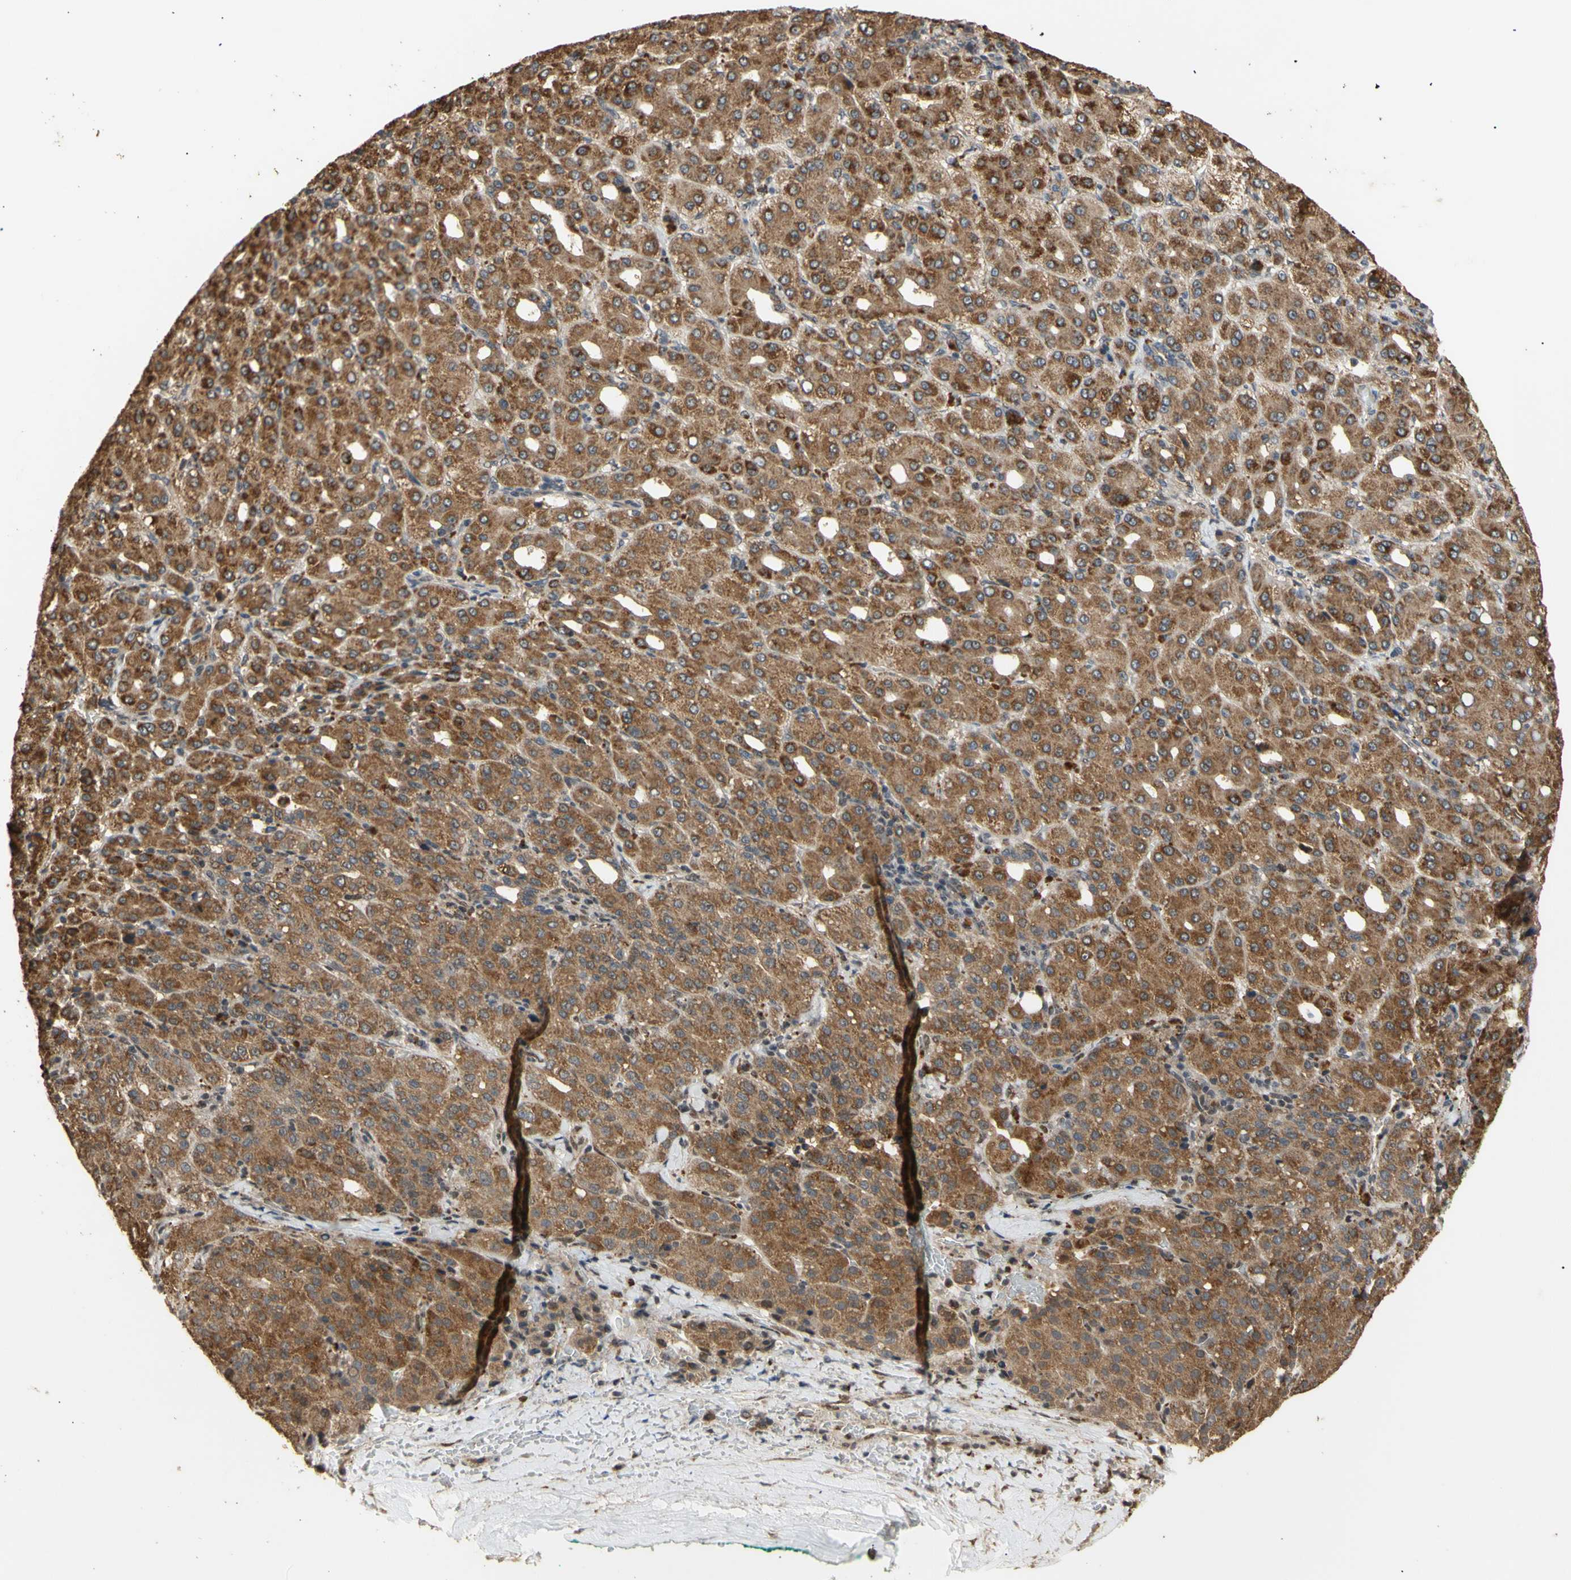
{"staining": {"intensity": "moderate", "quantity": ">75%", "location": "cytoplasmic/membranous"}, "tissue": "liver cancer", "cell_type": "Tumor cells", "image_type": "cancer", "snomed": [{"axis": "morphology", "description": "Carcinoma, Hepatocellular, NOS"}, {"axis": "topography", "description": "Liver"}], "caption": "This is an image of immunohistochemistry staining of liver hepatocellular carcinoma, which shows moderate positivity in the cytoplasmic/membranous of tumor cells.", "gene": "GTF2E2", "patient": {"sex": "male", "age": 65}}